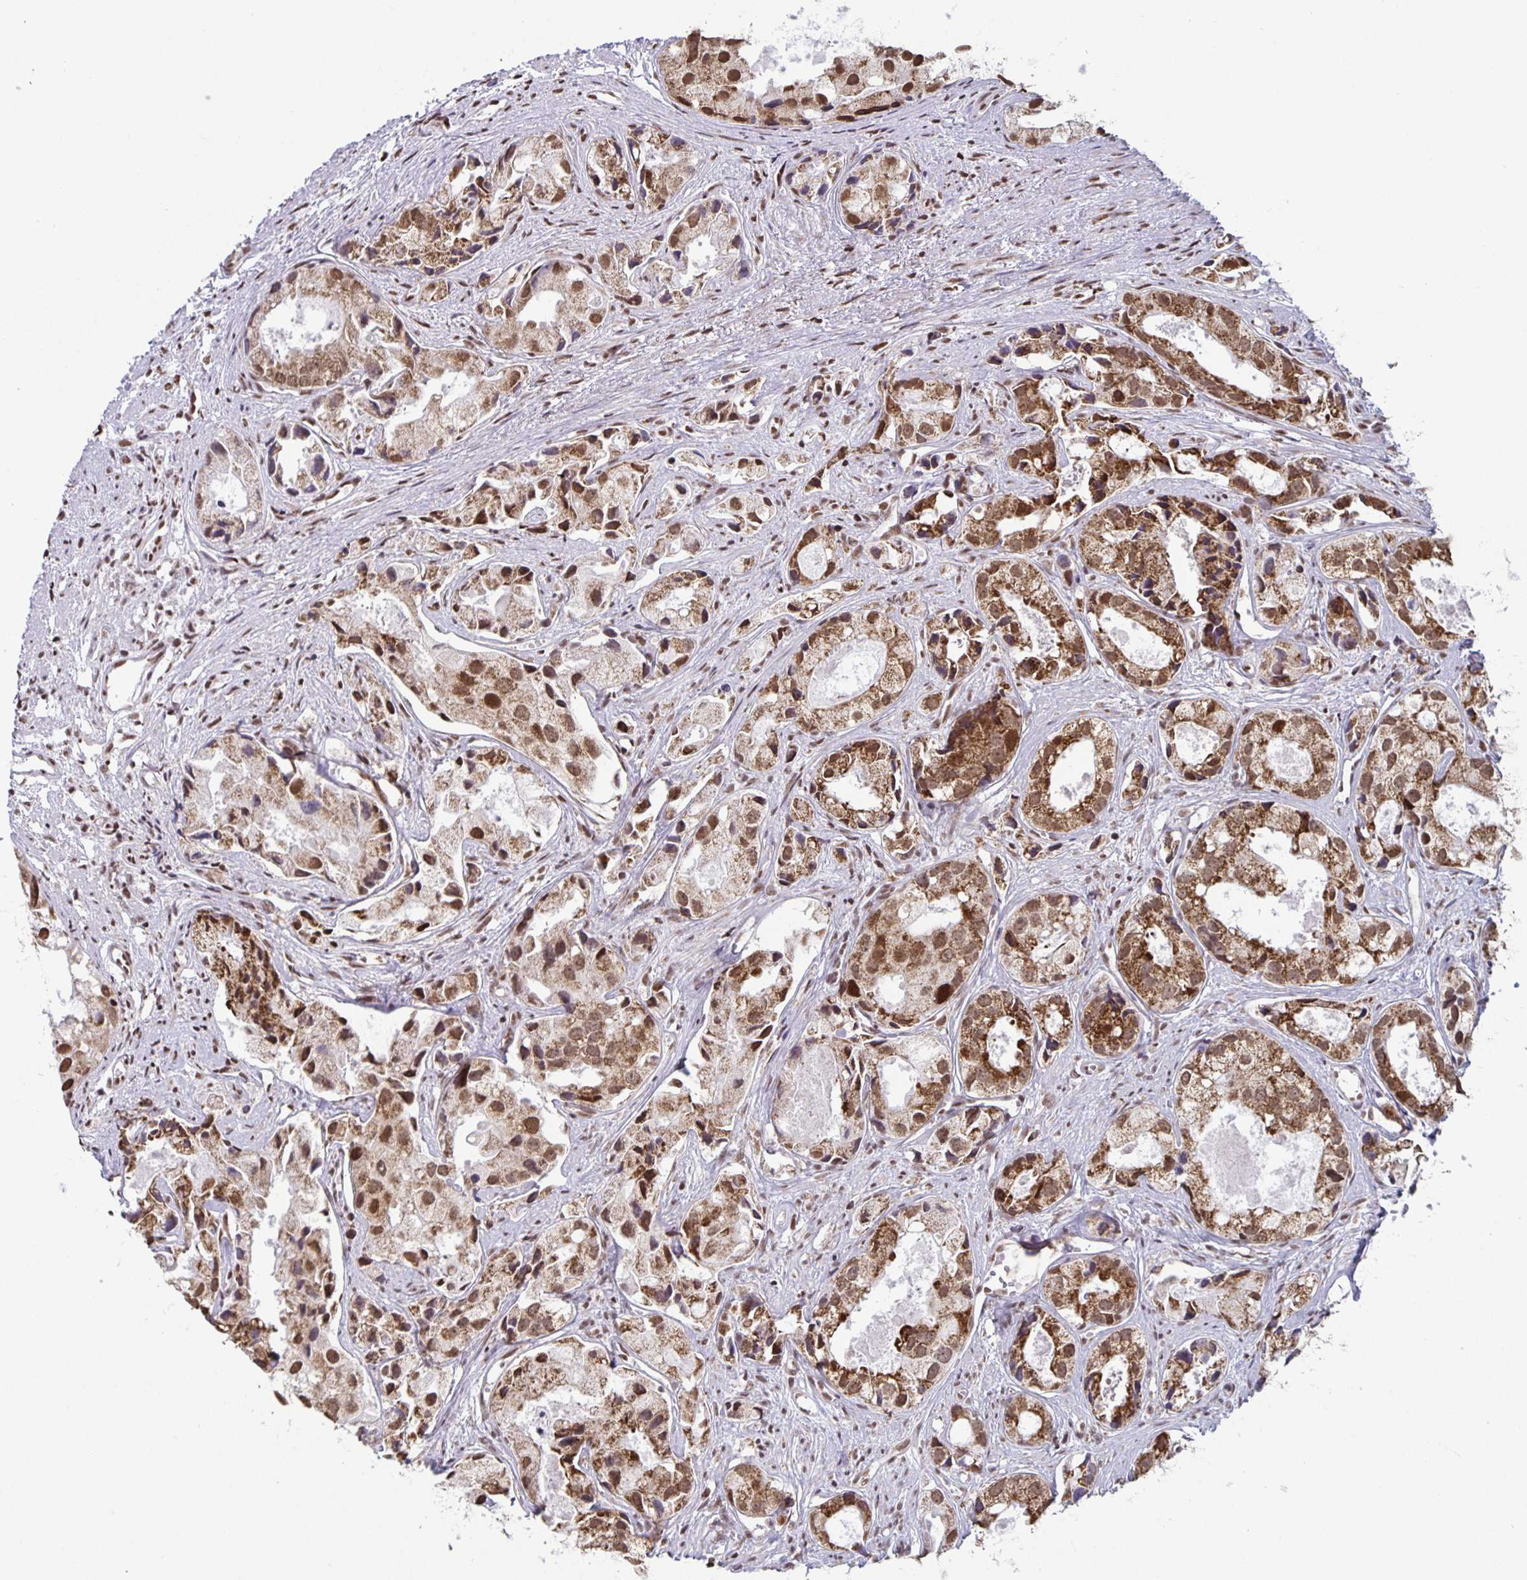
{"staining": {"intensity": "moderate", "quantity": ">75%", "location": "cytoplasmic/membranous,nuclear"}, "tissue": "prostate cancer", "cell_type": "Tumor cells", "image_type": "cancer", "snomed": [{"axis": "morphology", "description": "Adenocarcinoma, High grade"}, {"axis": "topography", "description": "Prostate"}], "caption": "Protein expression by IHC exhibits moderate cytoplasmic/membranous and nuclear staining in approximately >75% of tumor cells in prostate cancer (adenocarcinoma (high-grade)).", "gene": "DUT", "patient": {"sex": "male", "age": 84}}